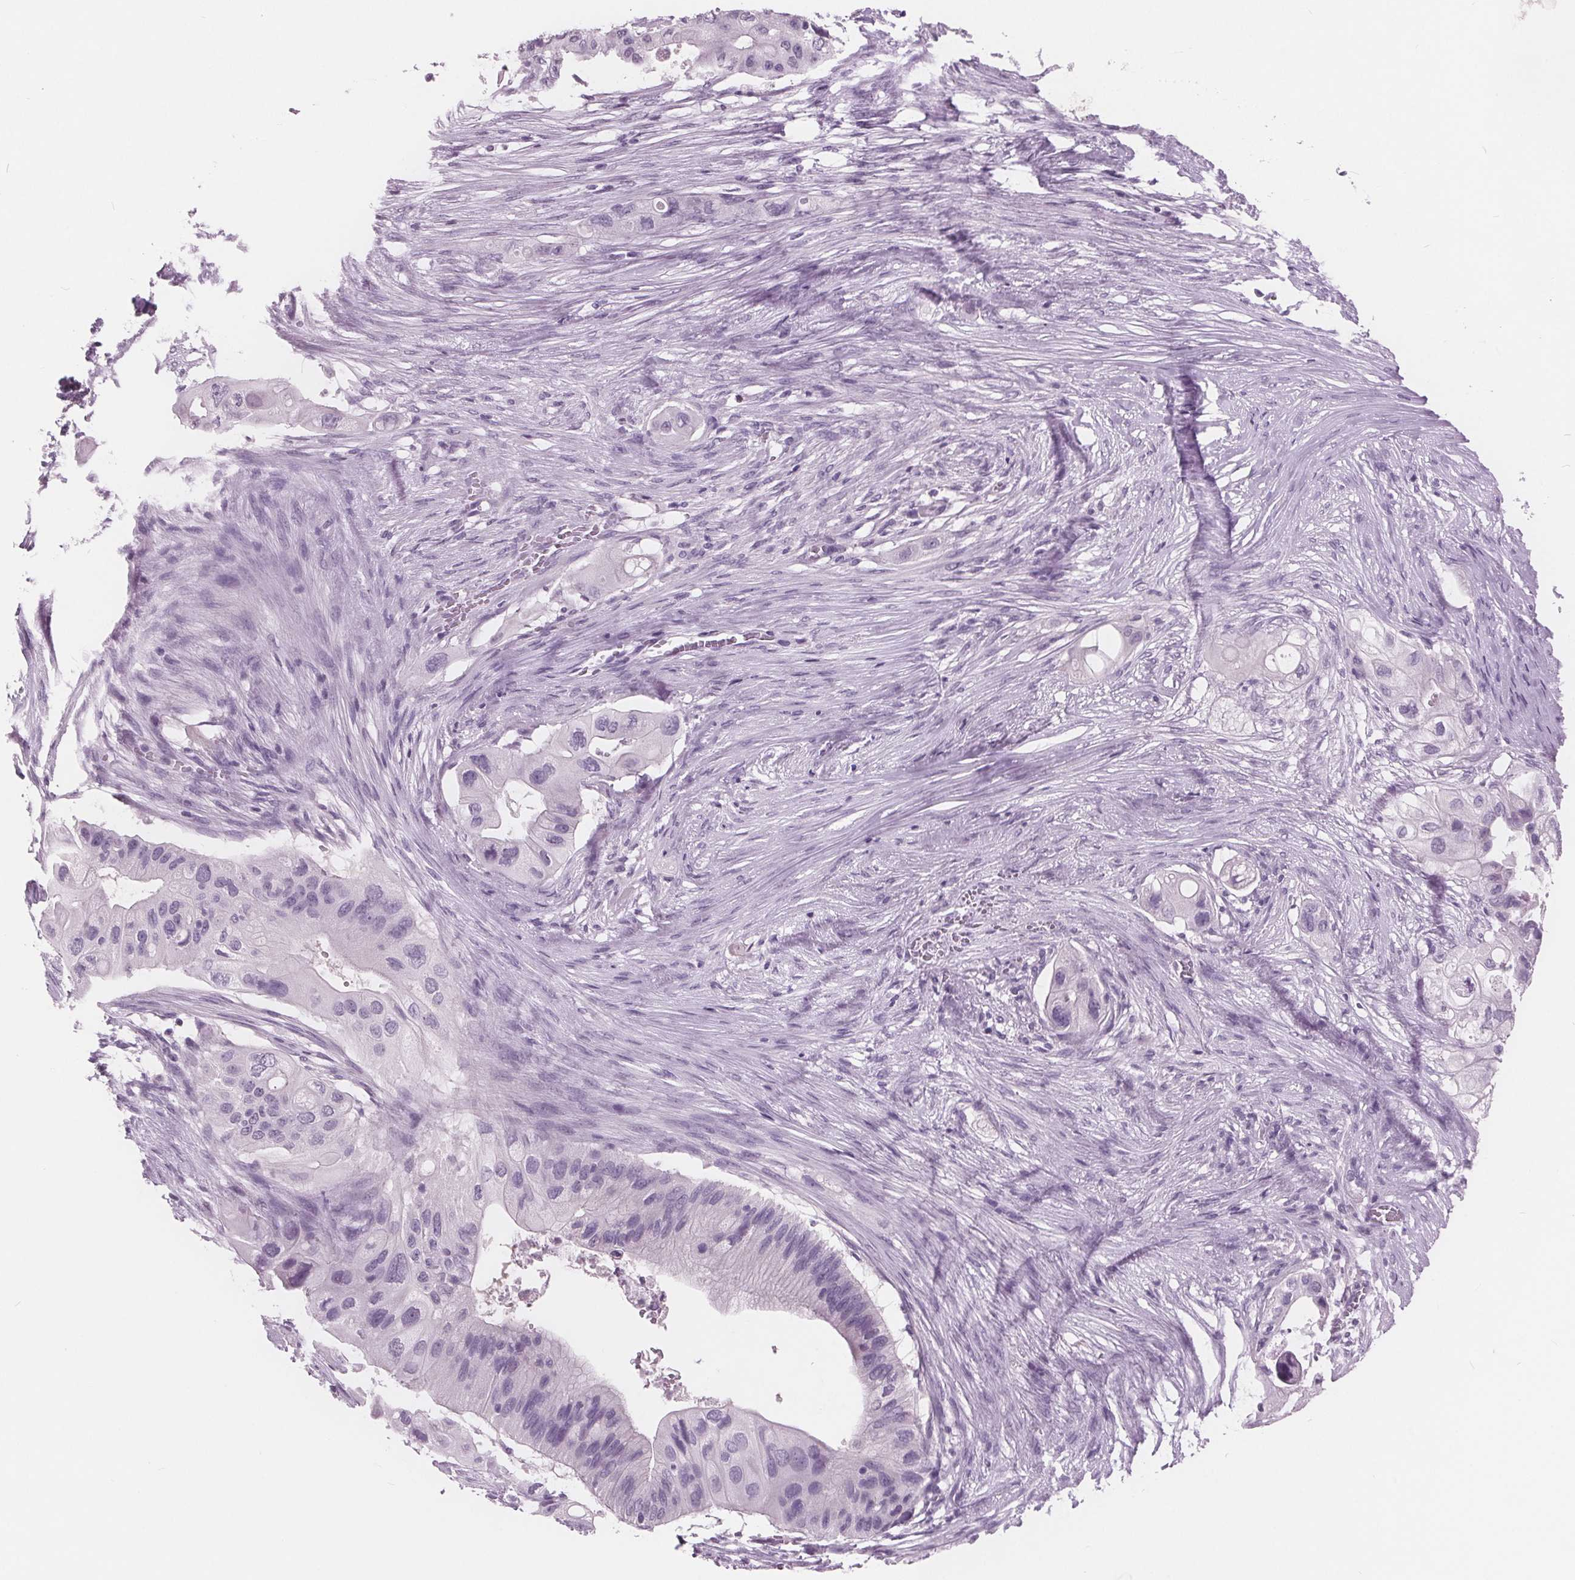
{"staining": {"intensity": "negative", "quantity": "none", "location": "none"}, "tissue": "pancreatic cancer", "cell_type": "Tumor cells", "image_type": "cancer", "snomed": [{"axis": "morphology", "description": "Adenocarcinoma, NOS"}, {"axis": "topography", "description": "Pancreas"}], "caption": "Tumor cells are negative for protein expression in human pancreatic adenocarcinoma. (Immunohistochemistry (ihc), brightfield microscopy, high magnification).", "gene": "AMBP", "patient": {"sex": "female", "age": 72}}